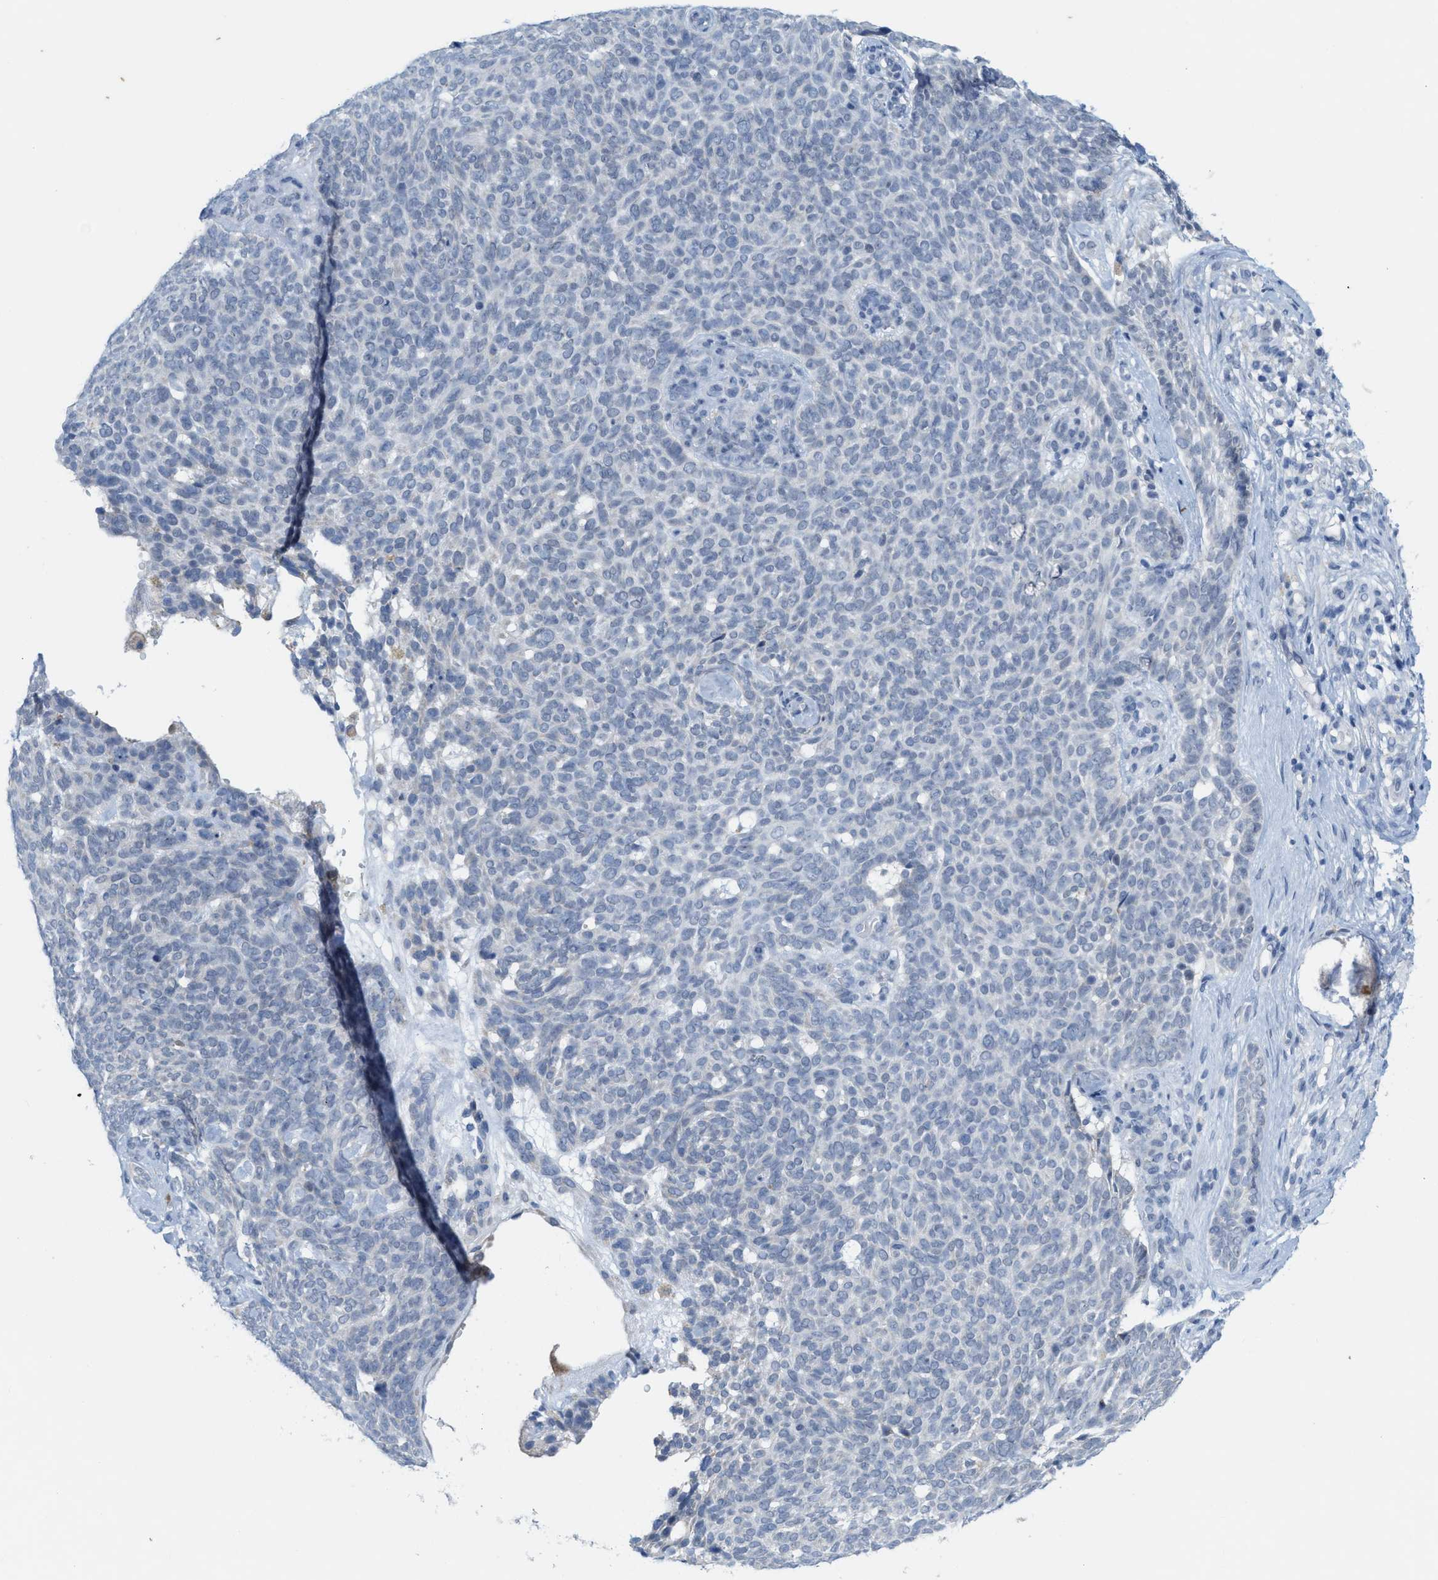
{"staining": {"intensity": "negative", "quantity": "none", "location": "none"}, "tissue": "skin cancer", "cell_type": "Tumor cells", "image_type": "cancer", "snomed": [{"axis": "morphology", "description": "Basal cell carcinoma"}, {"axis": "topography", "description": "Skin"}], "caption": "An image of human basal cell carcinoma (skin) is negative for staining in tumor cells.", "gene": "KIFC3", "patient": {"sex": "male", "age": 61}}